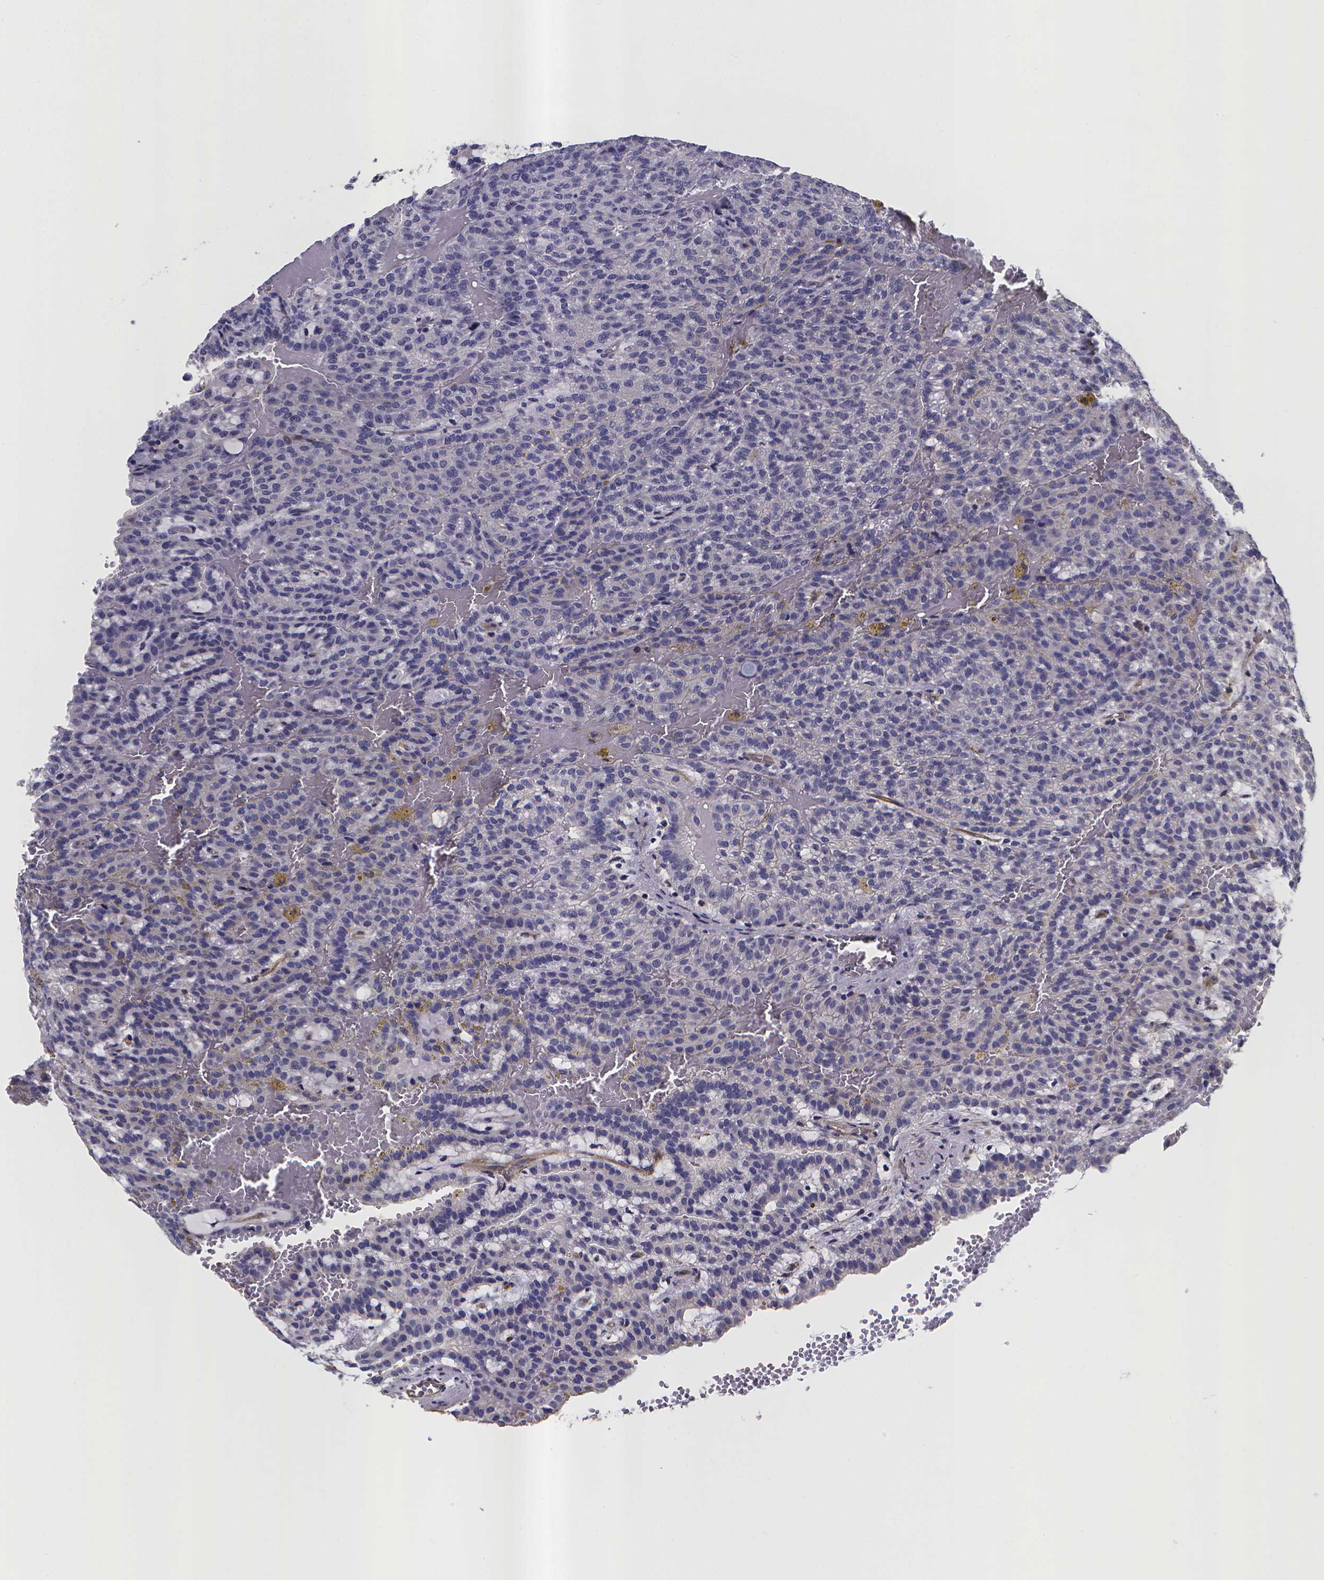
{"staining": {"intensity": "negative", "quantity": "none", "location": "none"}, "tissue": "renal cancer", "cell_type": "Tumor cells", "image_type": "cancer", "snomed": [{"axis": "morphology", "description": "Adenocarcinoma, NOS"}, {"axis": "topography", "description": "Kidney"}], "caption": "Protein analysis of renal cancer displays no significant staining in tumor cells.", "gene": "RERG", "patient": {"sex": "male", "age": 63}}